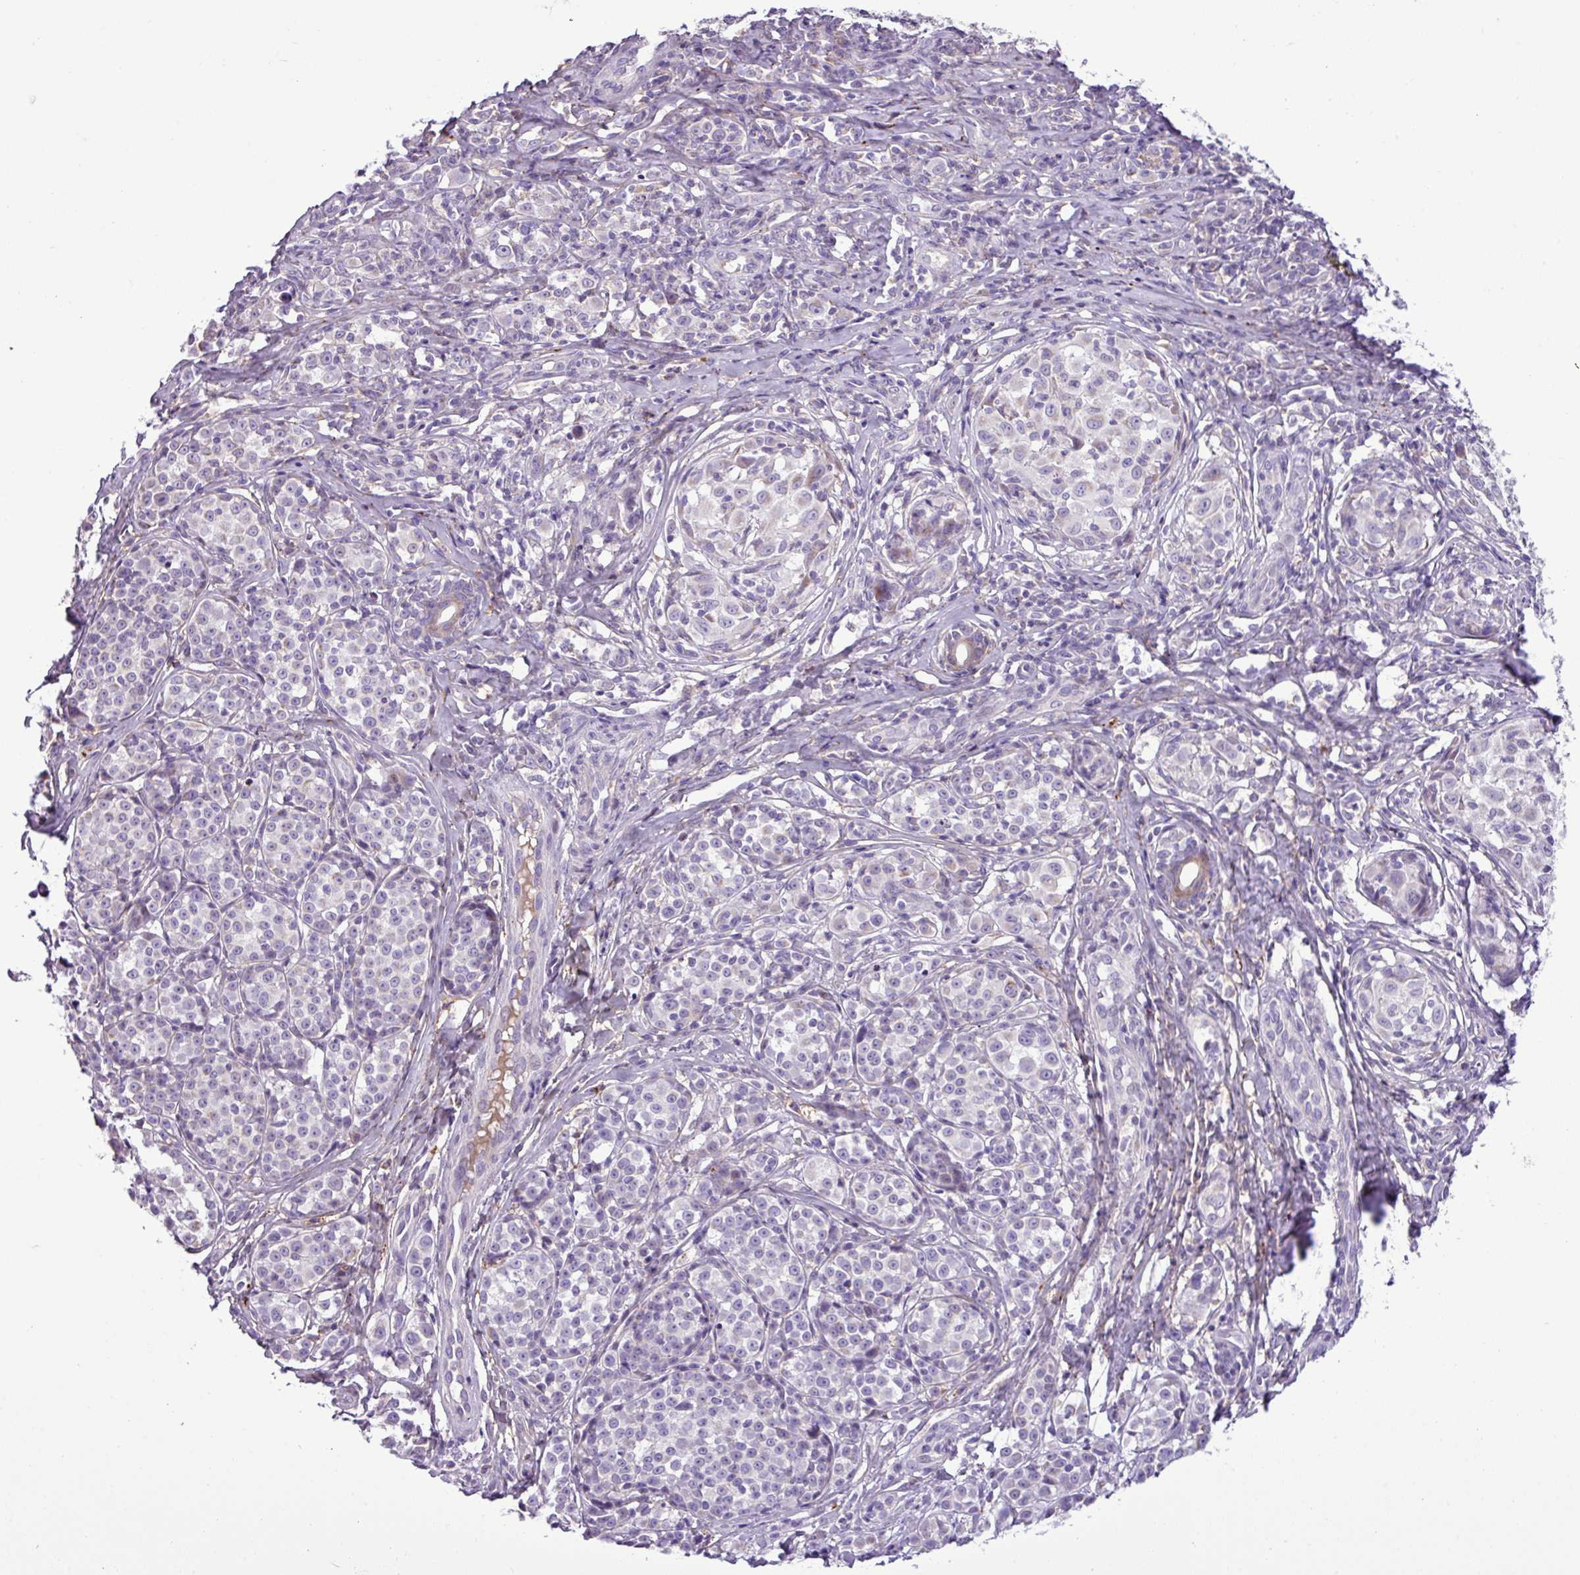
{"staining": {"intensity": "negative", "quantity": "none", "location": "none"}, "tissue": "melanoma", "cell_type": "Tumor cells", "image_type": "cancer", "snomed": [{"axis": "morphology", "description": "Malignant melanoma, NOS"}, {"axis": "topography", "description": "Skin"}], "caption": "DAB (3,3'-diaminobenzidine) immunohistochemical staining of human melanoma reveals no significant expression in tumor cells.", "gene": "FAM183A", "patient": {"sex": "female", "age": 35}}